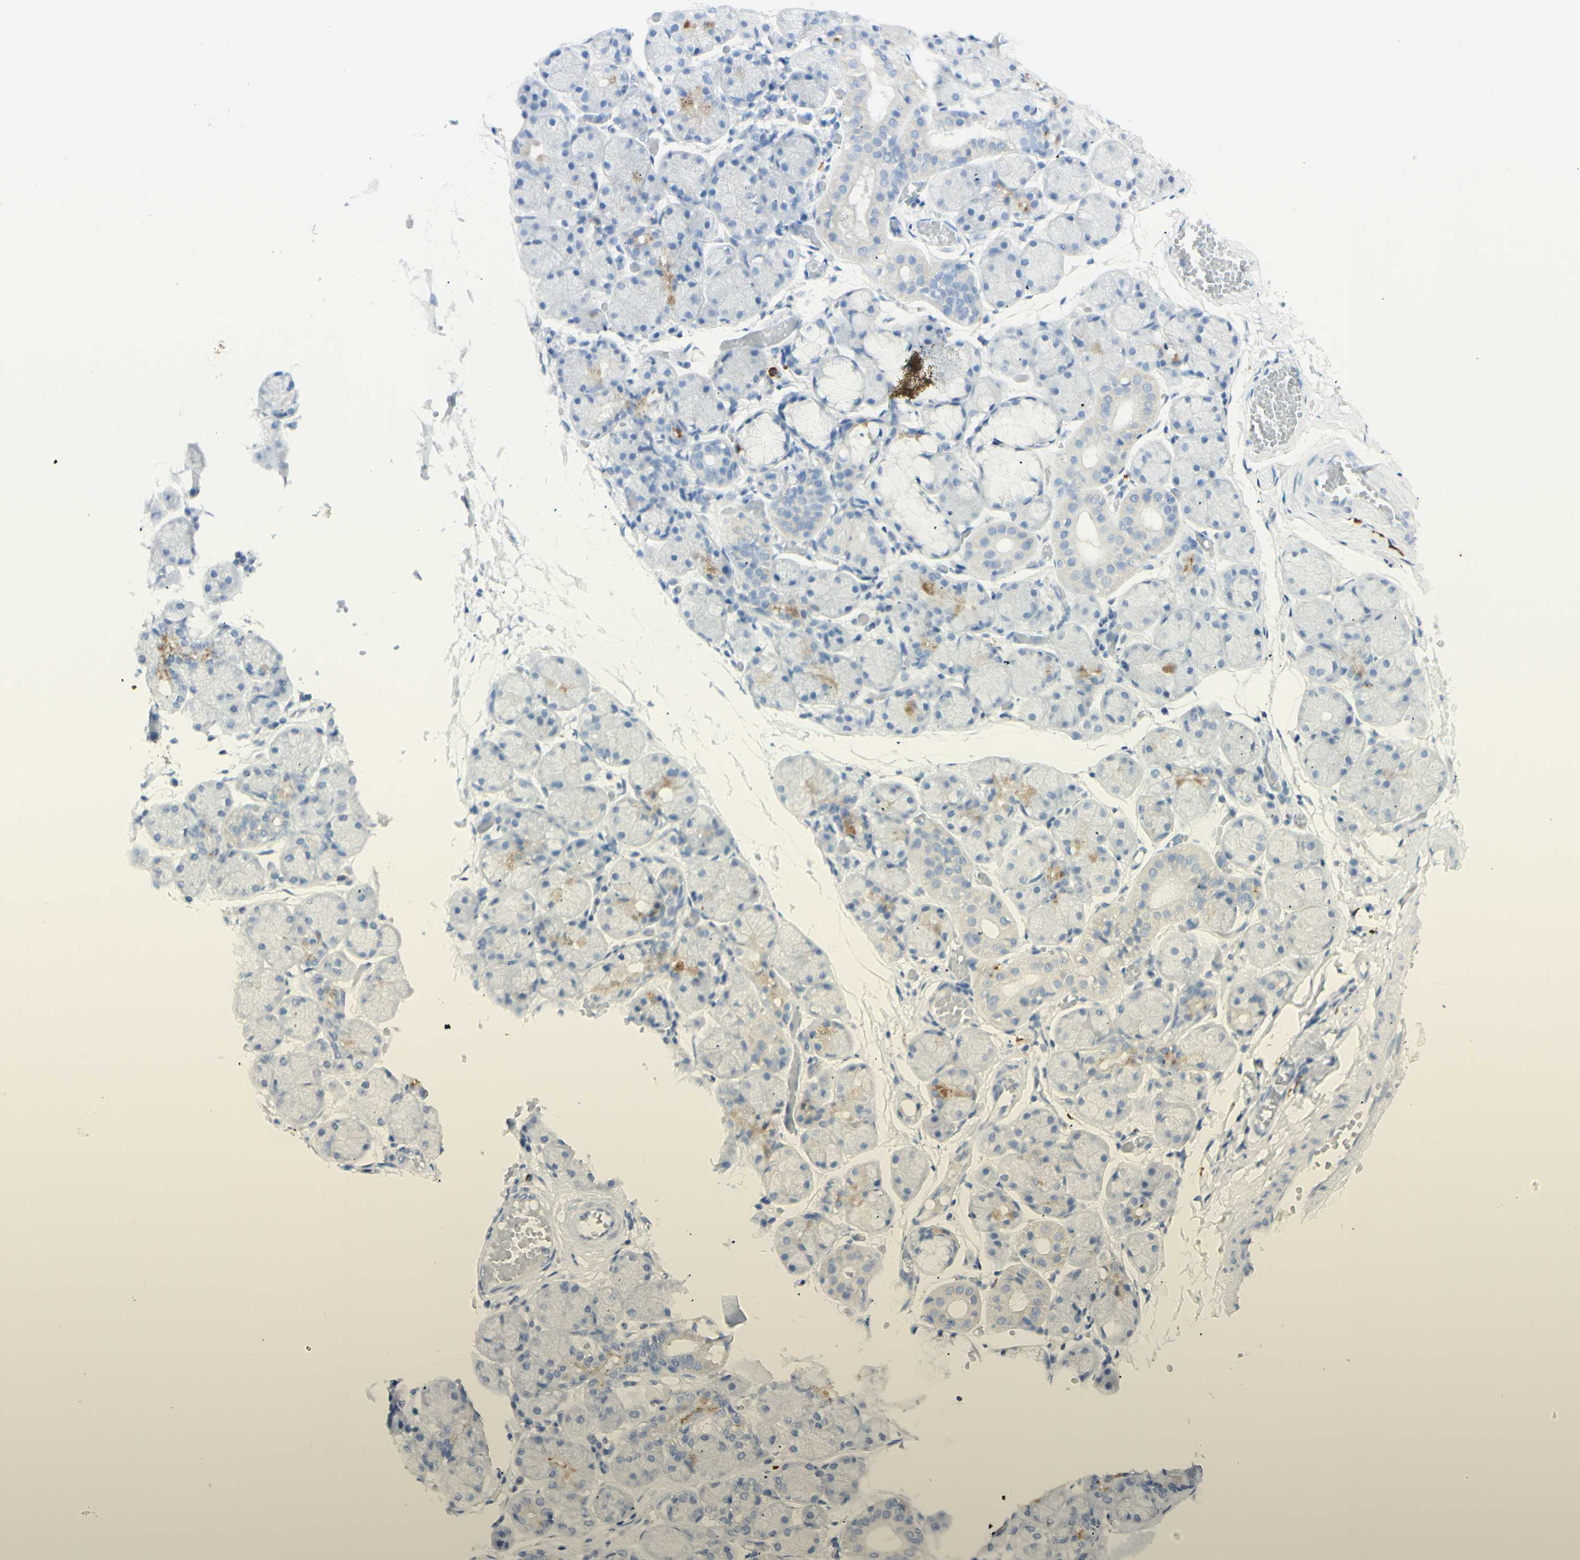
{"staining": {"intensity": "moderate", "quantity": "<25%", "location": "cytoplasmic/membranous"}, "tissue": "salivary gland", "cell_type": "Glandular cells", "image_type": "normal", "snomed": [{"axis": "morphology", "description": "Normal tissue, NOS"}, {"axis": "topography", "description": "Salivary gland"}], "caption": "Glandular cells reveal moderate cytoplasmic/membranous staining in approximately <25% of cells in benign salivary gland.", "gene": "LETM1", "patient": {"sex": "female", "age": 24}}